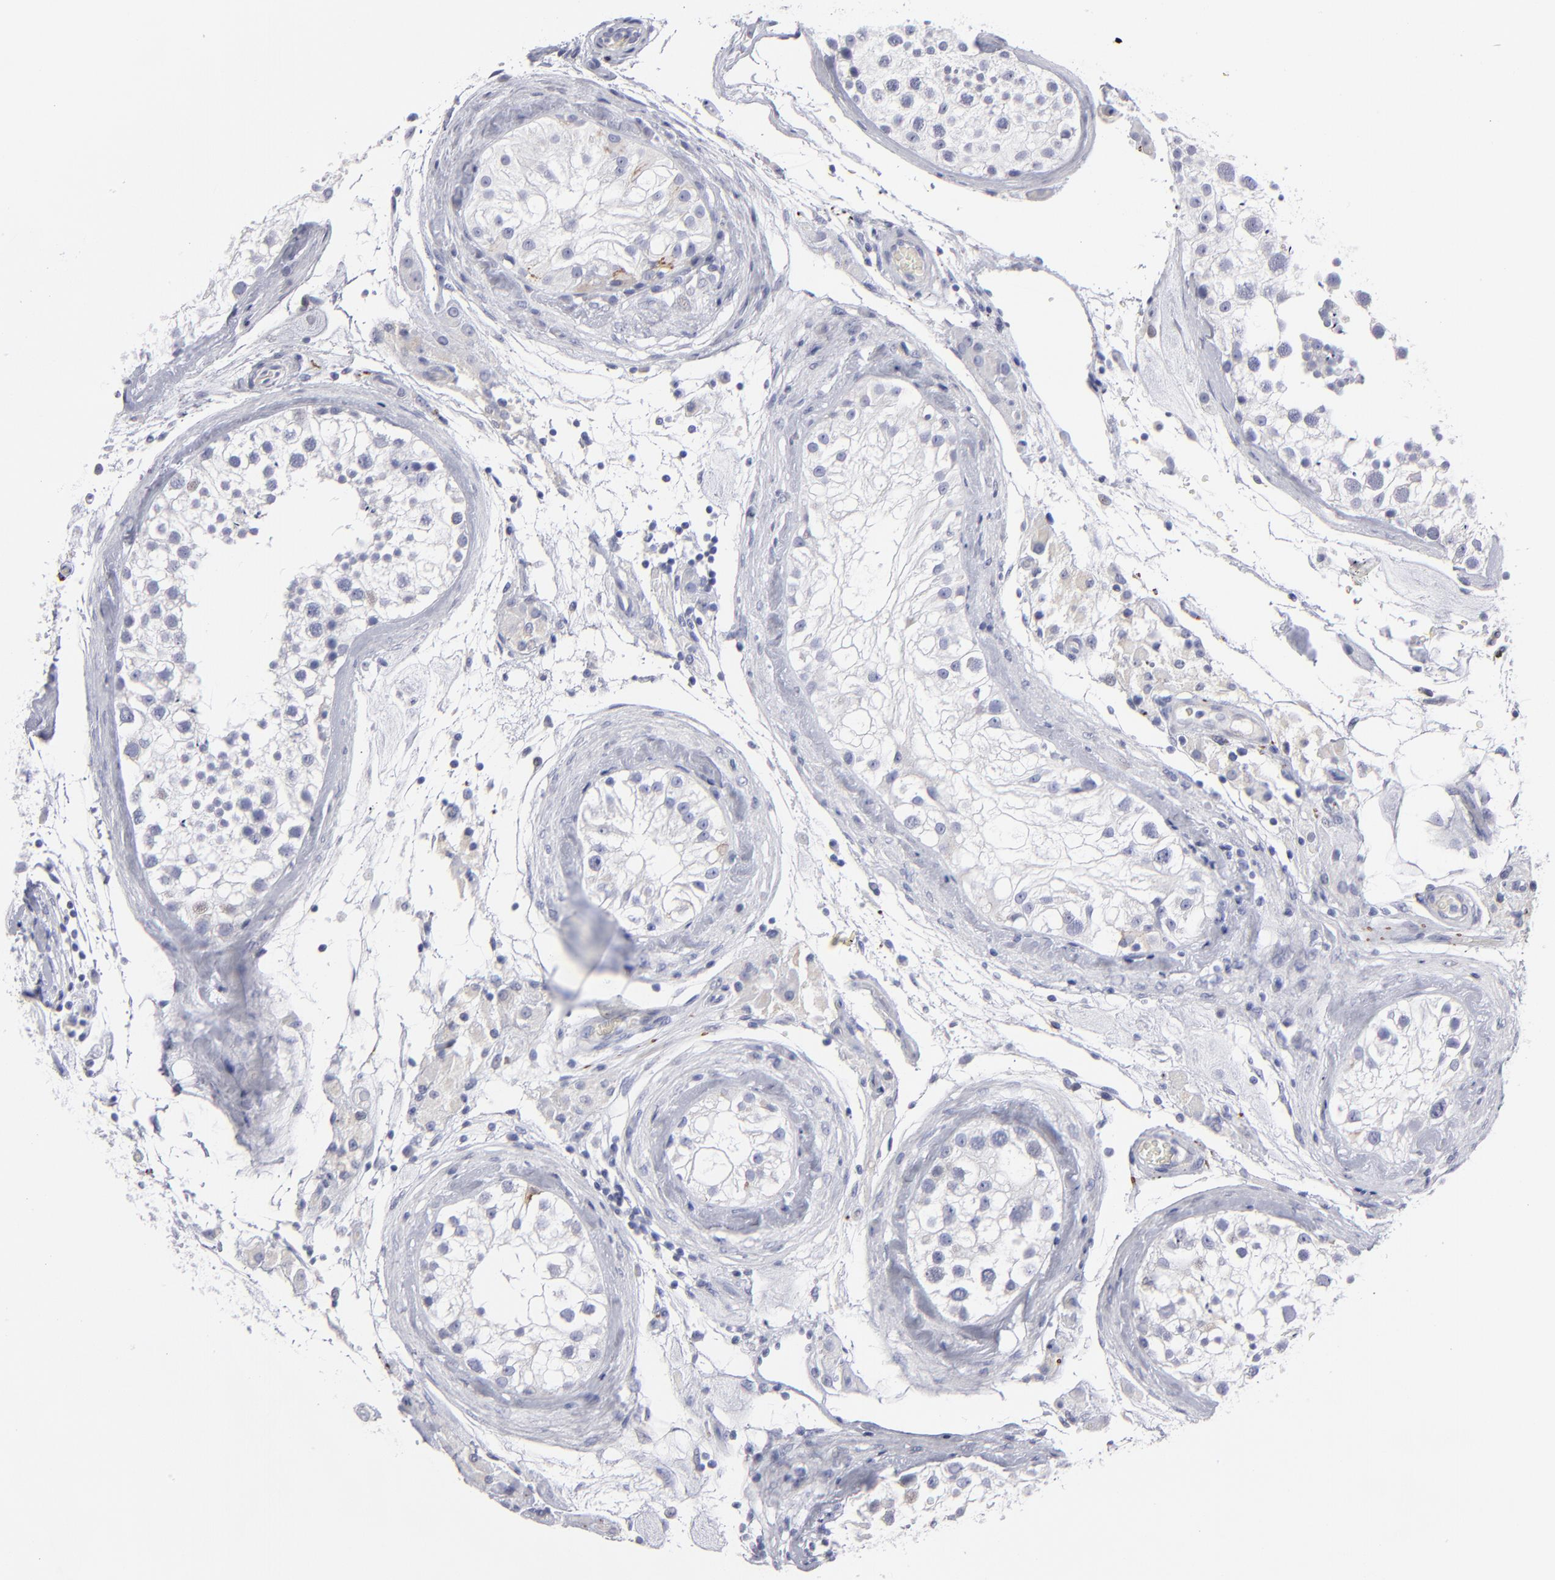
{"staining": {"intensity": "negative", "quantity": "none", "location": "none"}, "tissue": "testis", "cell_type": "Cells in seminiferous ducts", "image_type": "normal", "snomed": [{"axis": "morphology", "description": "Normal tissue, NOS"}, {"axis": "topography", "description": "Testis"}], "caption": "A high-resolution micrograph shows immunohistochemistry staining of normal testis, which displays no significant positivity in cells in seminiferous ducts.", "gene": "CADM3", "patient": {"sex": "male", "age": 46}}